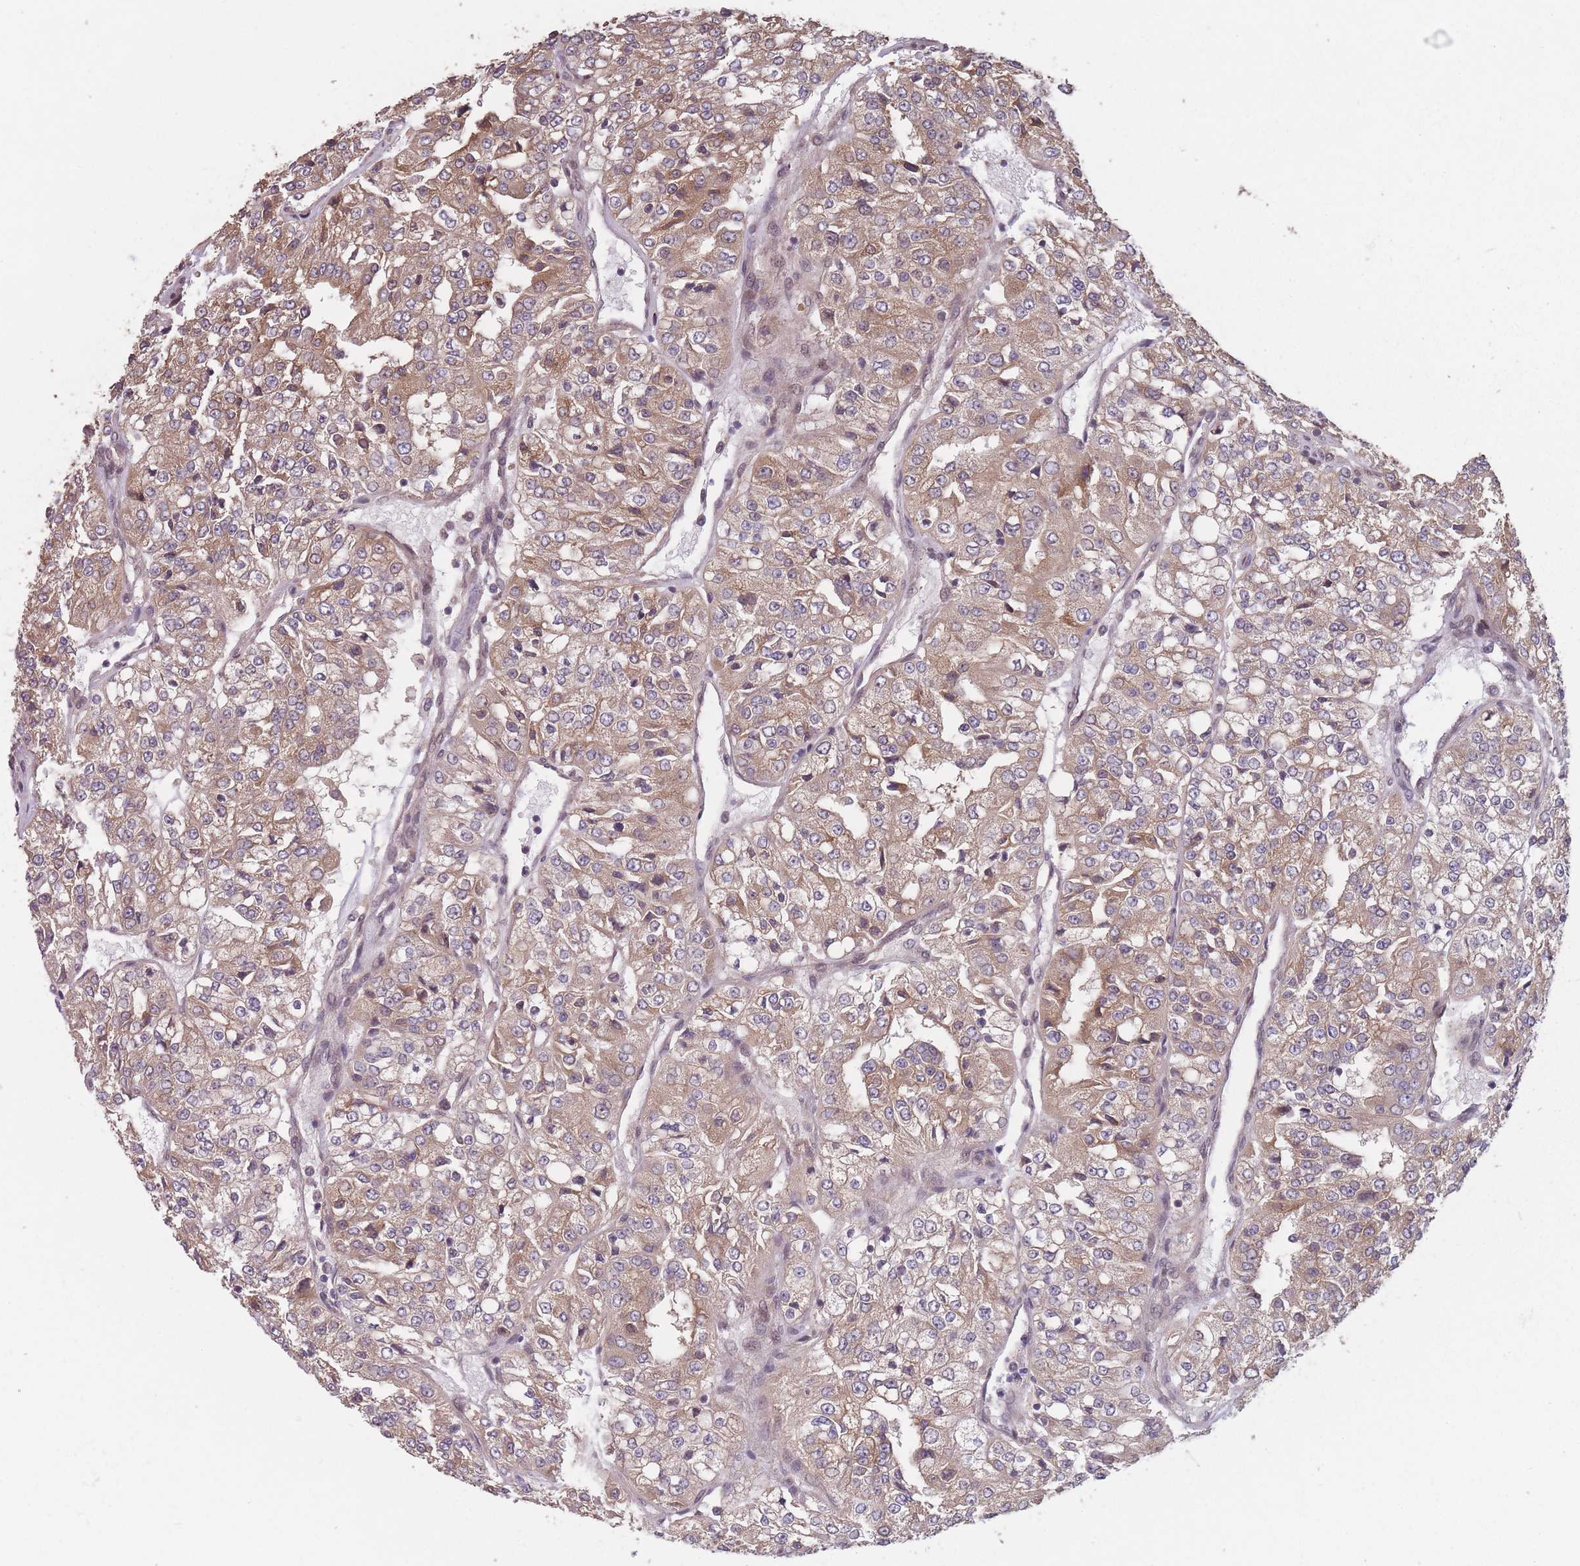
{"staining": {"intensity": "moderate", "quantity": "25%-75%", "location": "cytoplasmic/membranous"}, "tissue": "renal cancer", "cell_type": "Tumor cells", "image_type": "cancer", "snomed": [{"axis": "morphology", "description": "Adenocarcinoma, NOS"}, {"axis": "topography", "description": "Kidney"}], "caption": "Adenocarcinoma (renal) stained with DAB (3,3'-diaminobenzidine) immunohistochemistry (IHC) shows medium levels of moderate cytoplasmic/membranous staining in about 25%-75% of tumor cells.", "gene": "PPP6R3", "patient": {"sex": "female", "age": 63}}